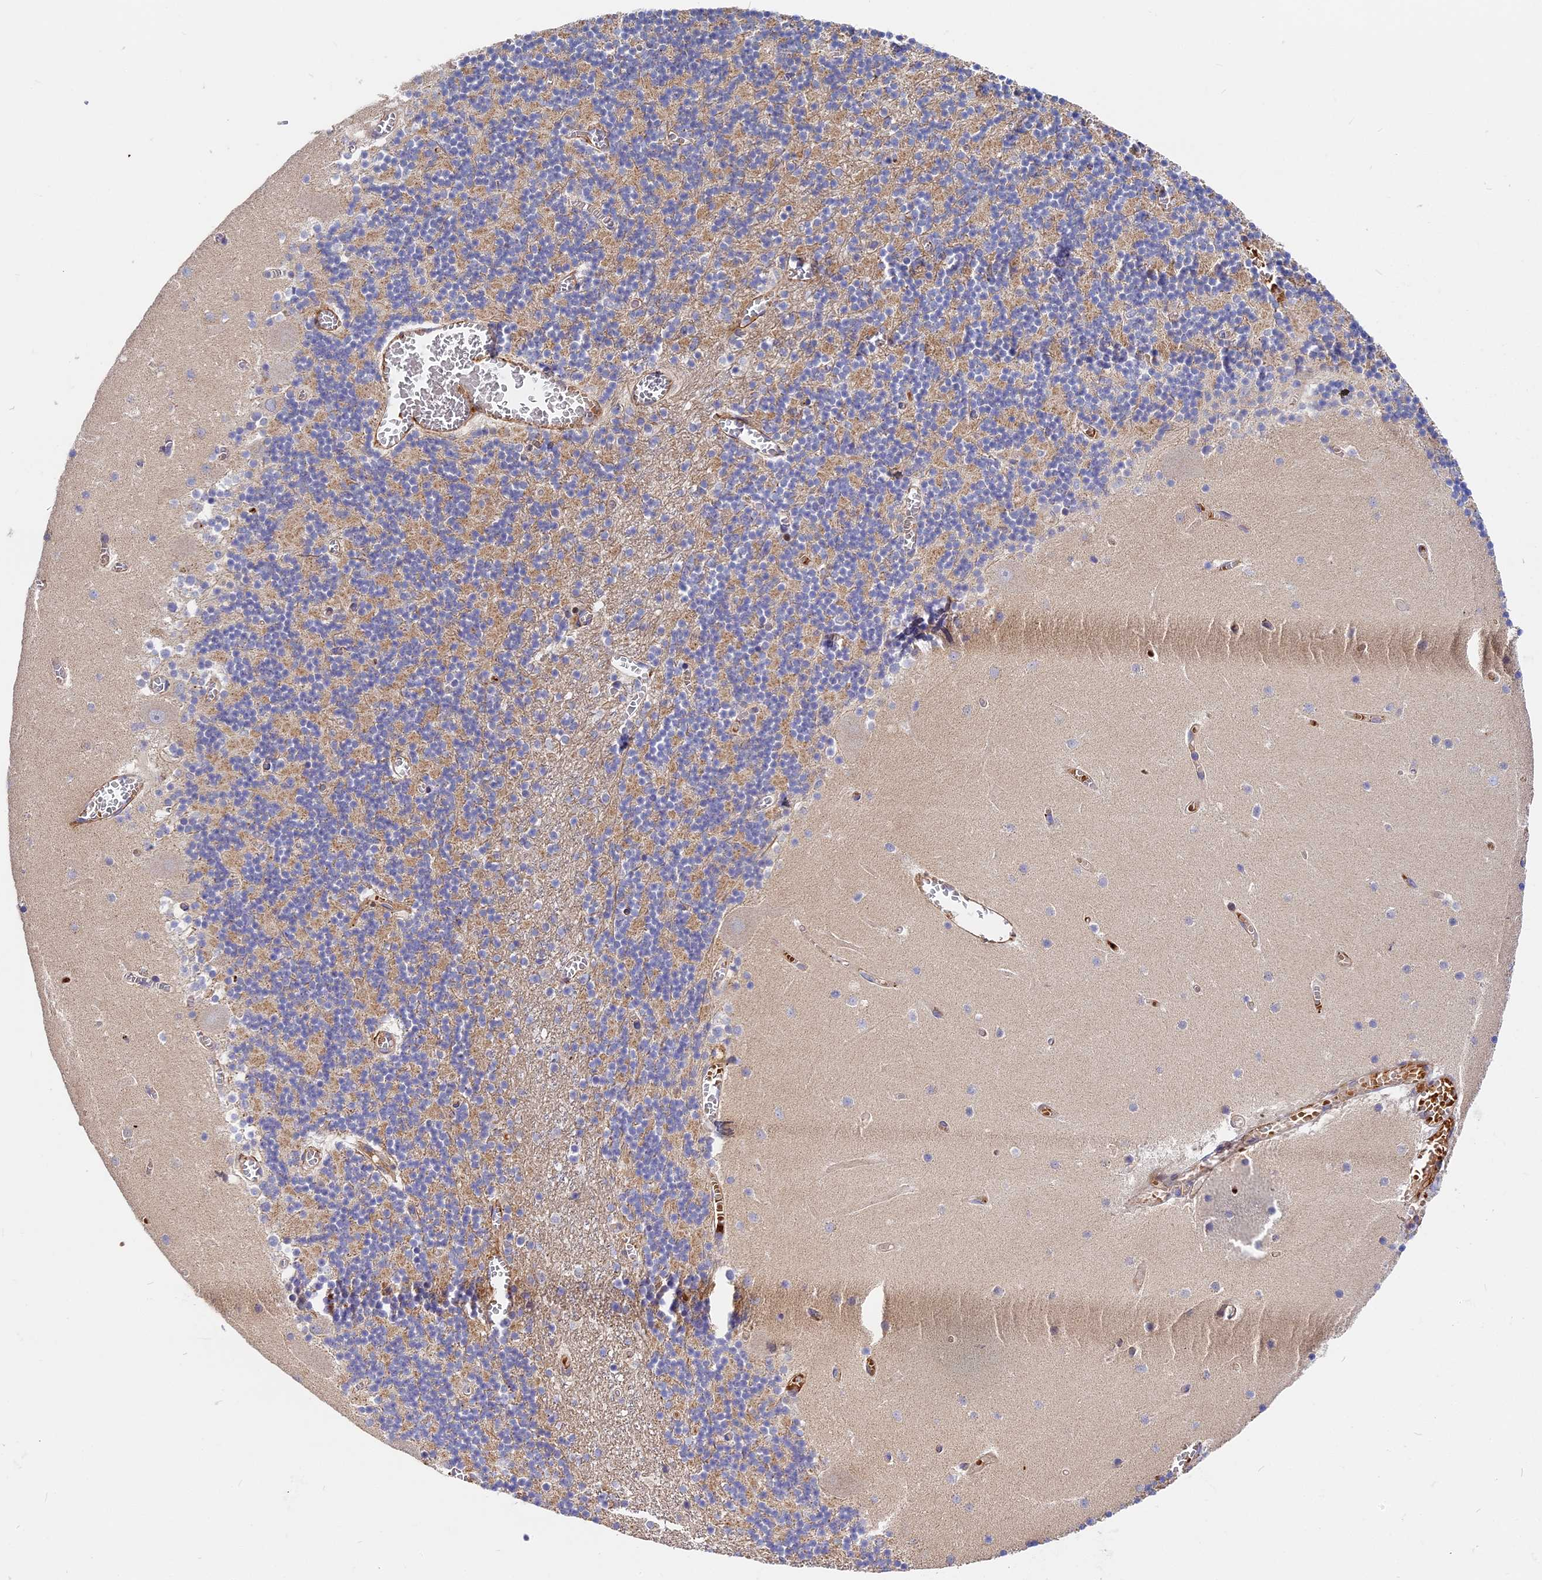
{"staining": {"intensity": "weak", "quantity": "25%-75%", "location": "cytoplasmic/membranous"}, "tissue": "cerebellum", "cell_type": "Cells in granular layer", "image_type": "normal", "snomed": [{"axis": "morphology", "description": "Normal tissue, NOS"}, {"axis": "topography", "description": "Cerebellum"}], "caption": "DAB immunohistochemical staining of unremarkable cerebellum displays weak cytoplasmic/membranous protein staining in about 25%-75% of cells in granular layer.", "gene": "MISP3", "patient": {"sex": "female", "age": 28}}